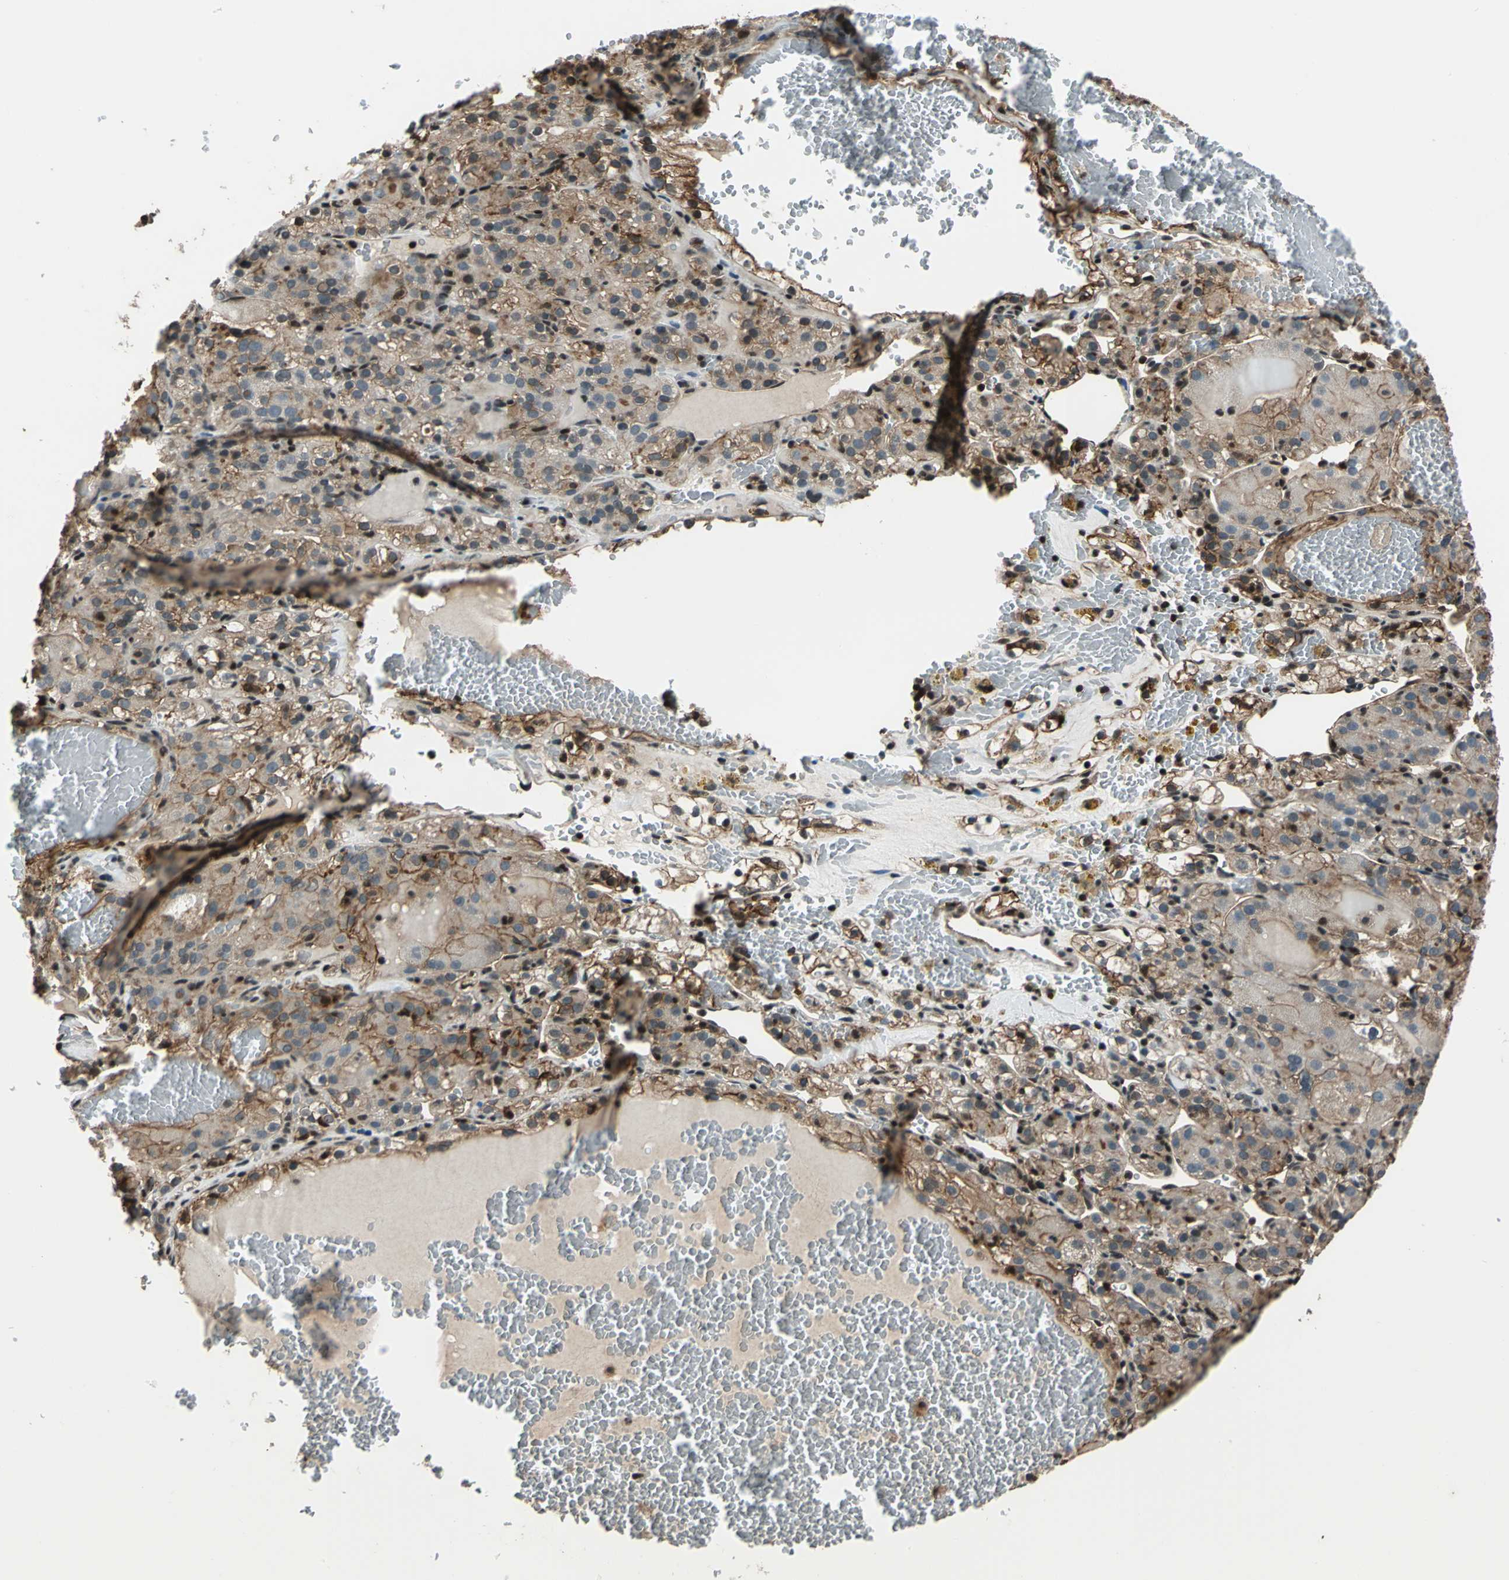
{"staining": {"intensity": "moderate", "quantity": ">75%", "location": "cytoplasmic/membranous"}, "tissue": "renal cancer", "cell_type": "Tumor cells", "image_type": "cancer", "snomed": [{"axis": "morphology", "description": "Normal tissue, NOS"}, {"axis": "morphology", "description": "Adenocarcinoma, NOS"}, {"axis": "topography", "description": "Kidney"}], "caption": "A histopathology image showing moderate cytoplasmic/membranous staining in about >75% of tumor cells in renal cancer (adenocarcinoma), as visualized by brown immunohistochemical staining.", "gene": "NR2C2", "patient": {"sex": "male", "age": 61}}